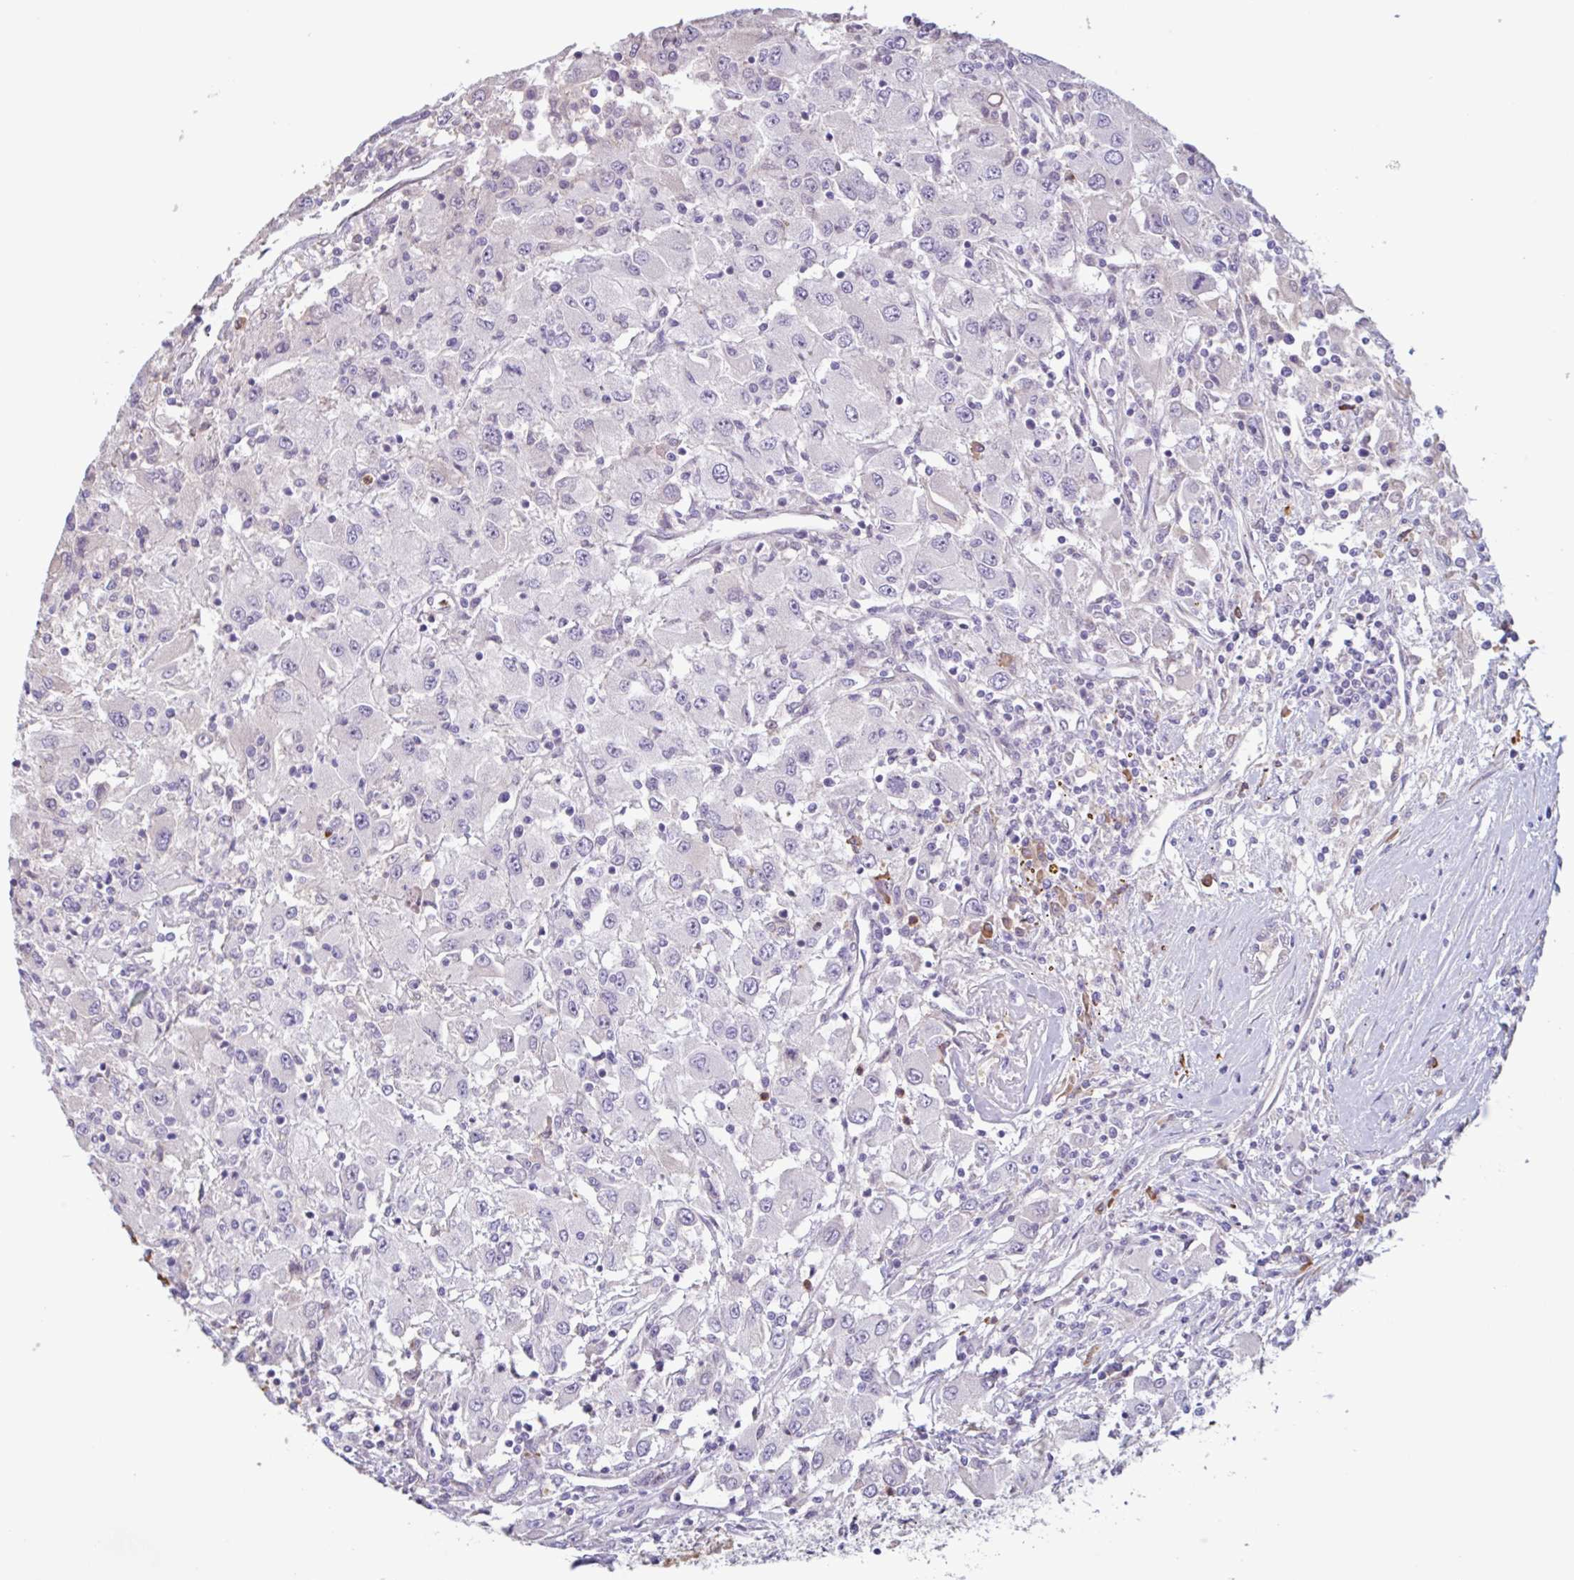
{"staining": {"intensity": "negative", "quantity": "none", "location": "none"}, "tissue": "renal cancer", "cell_type": "Tumor cells", "image_type": "cancer", "snomed": [{"axis": "morphology", "description": "Adenocarcinoma, NOS"}, {"axis": "topography", "description": "Kidney"}], "caption": "Protein analysis of renal adenocarcinoma exhibits no significant positivity in tumor cells.", "gene": "TAF1D", "patient": {"sex": "female", "age": 67}}